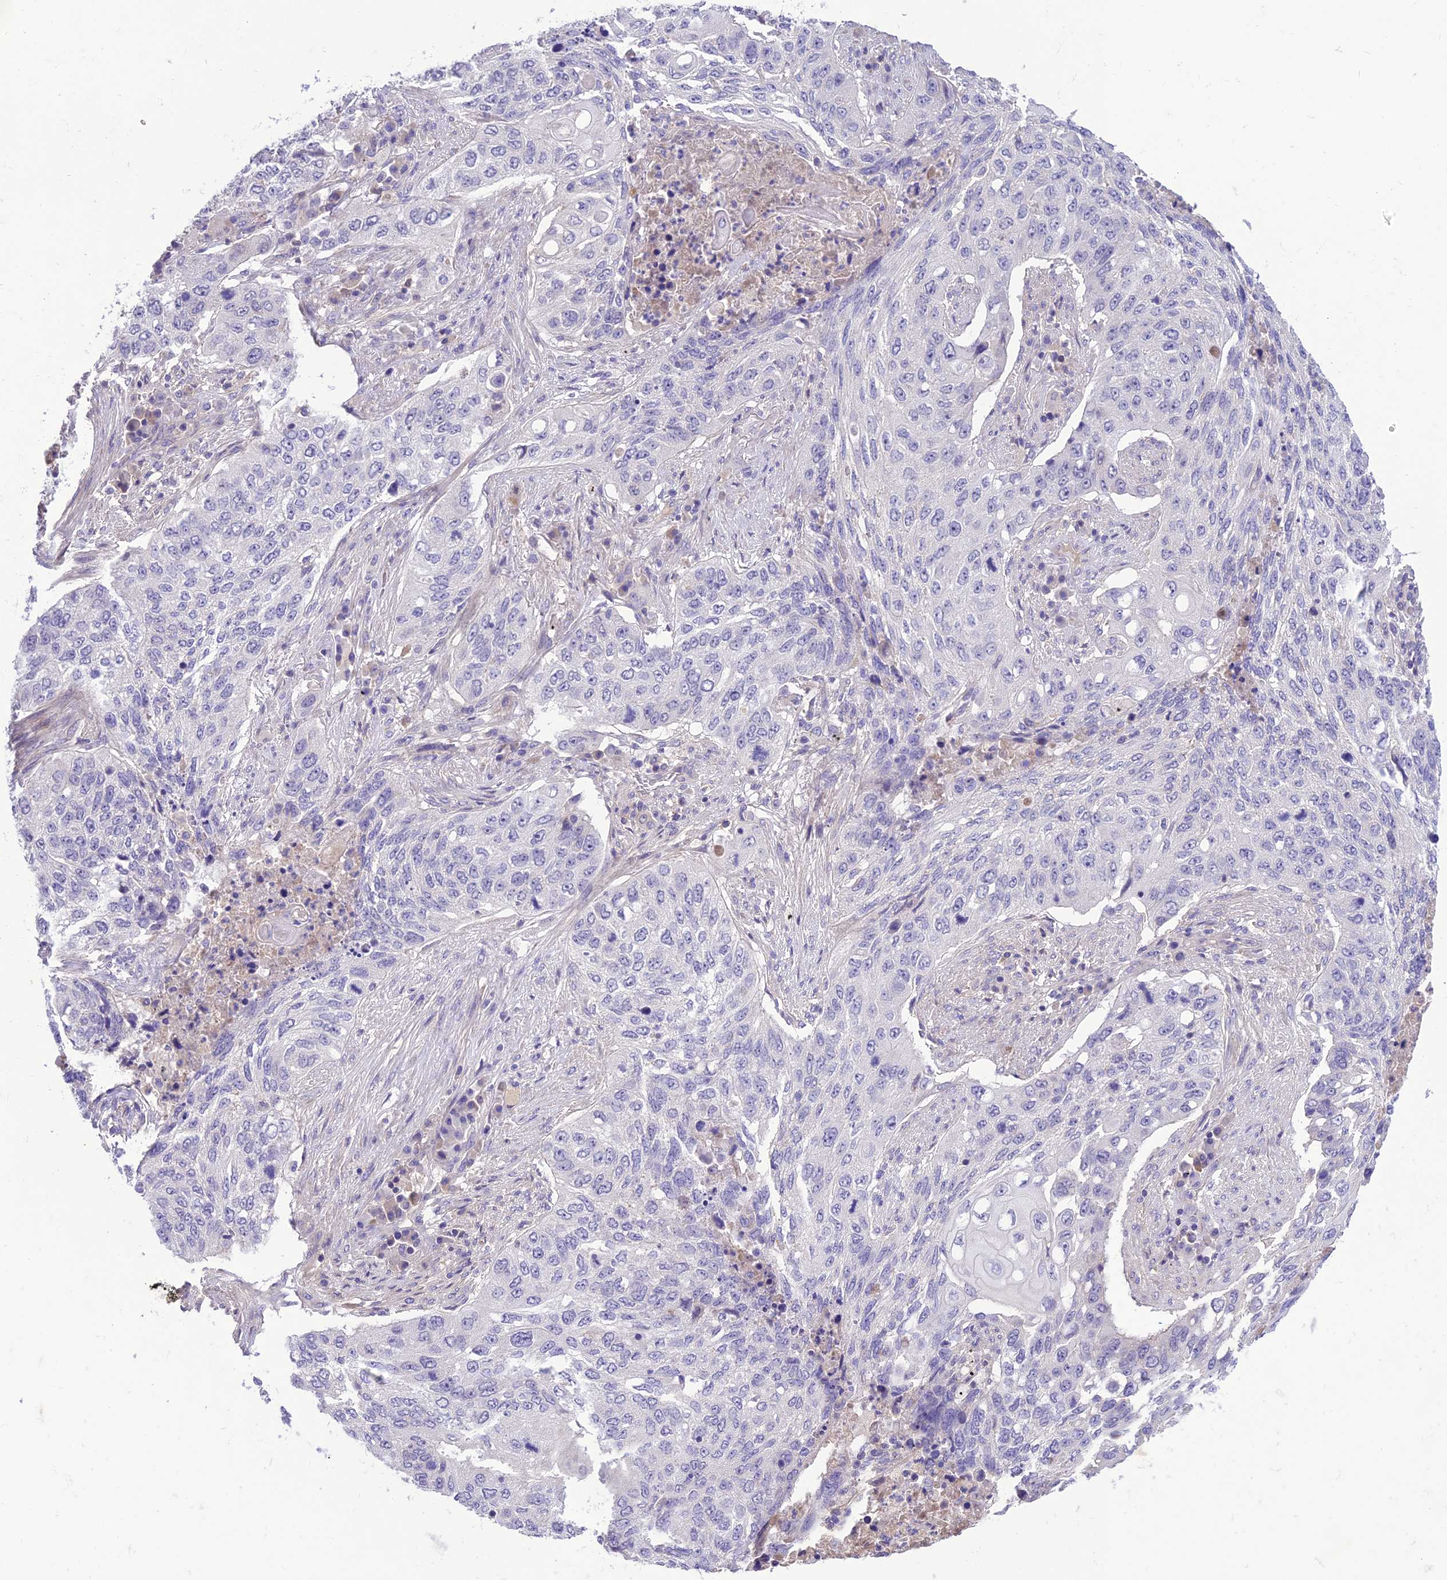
{"staining": {"intensity": "negative", "quantity": "none", "location": "none"}, "tissue": "lung cancer", "cell_type": "Tumor cells", "image_type": "cancer", "snomed": [{"axis": "morphology", "description": "Squamous cell carcinoma, NOS"}, {"axis": "topography", "description": "Lung"}], "caption": "IHC of human lung cancer (squamous cell carcinoma) reveals no expression in tumor cells. (DAB immunohistochemistry (IHC) with hematoxylin counter stain).", "gene": "TEKT3", "patient": {"sex": "female", "age": 63}}